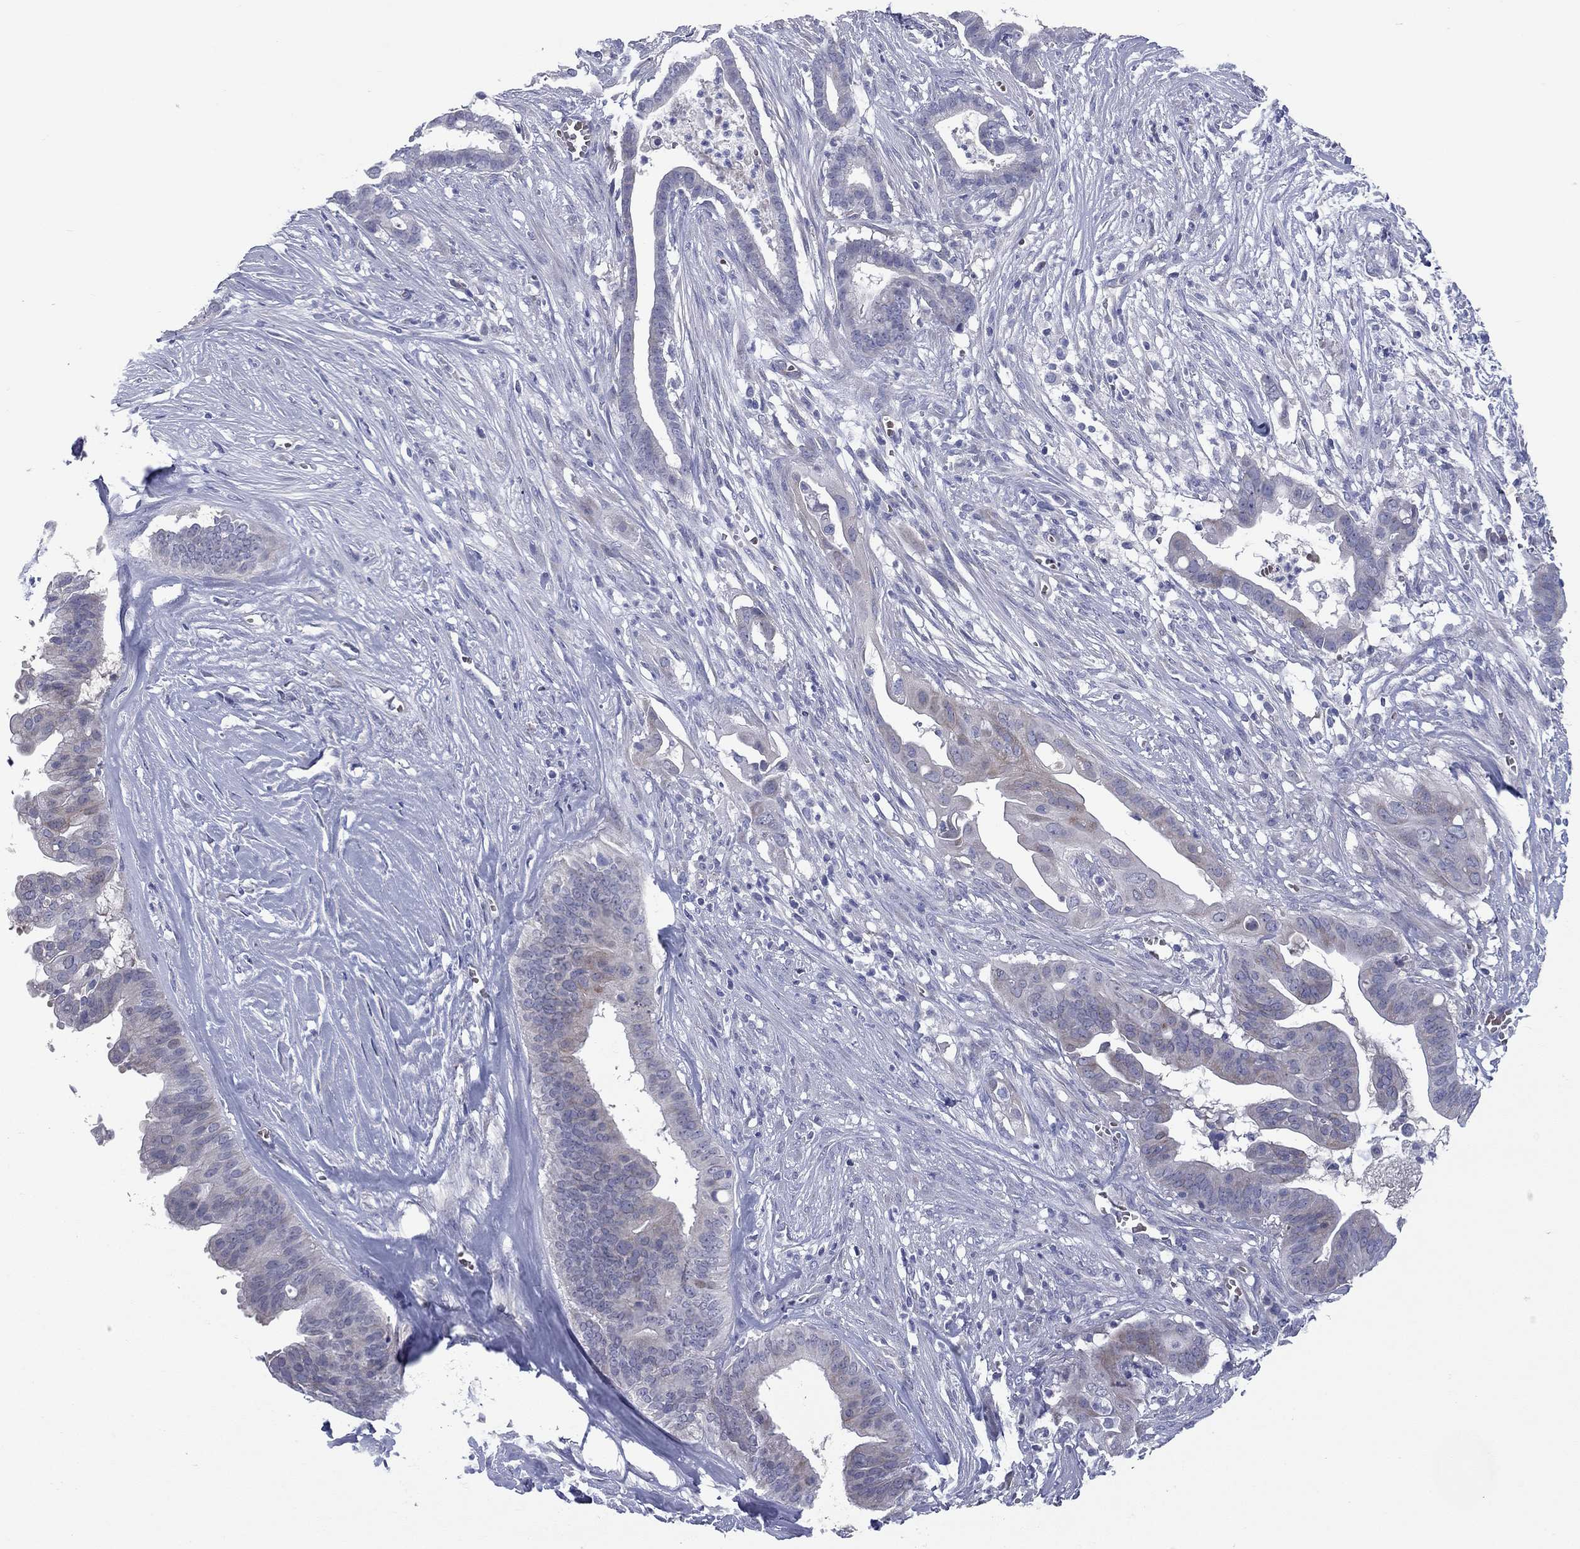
{"staining": {"intensity": "weak", "quantity": "<25%", "location": "cytoplasmic/membranous"}, "tissue": "pancreatic cancer", "cell_type": "Tumor cells", "image_type": "cancer", "snomed": [{"axis": "morphology", "description": "Adenocarcinoma, NOS"}, {"axis": "topography", "description": "Pancreas"}], "caption": "The immunohistochemistry (IHC) photomicrograph has no significant expression in tumor cells of pancreatic cancer (adenocarcinoma) tissue. Nuclei are stained in blue.", "gene": "UNC119B", "patient": {"sex": "male", "age": 61}}